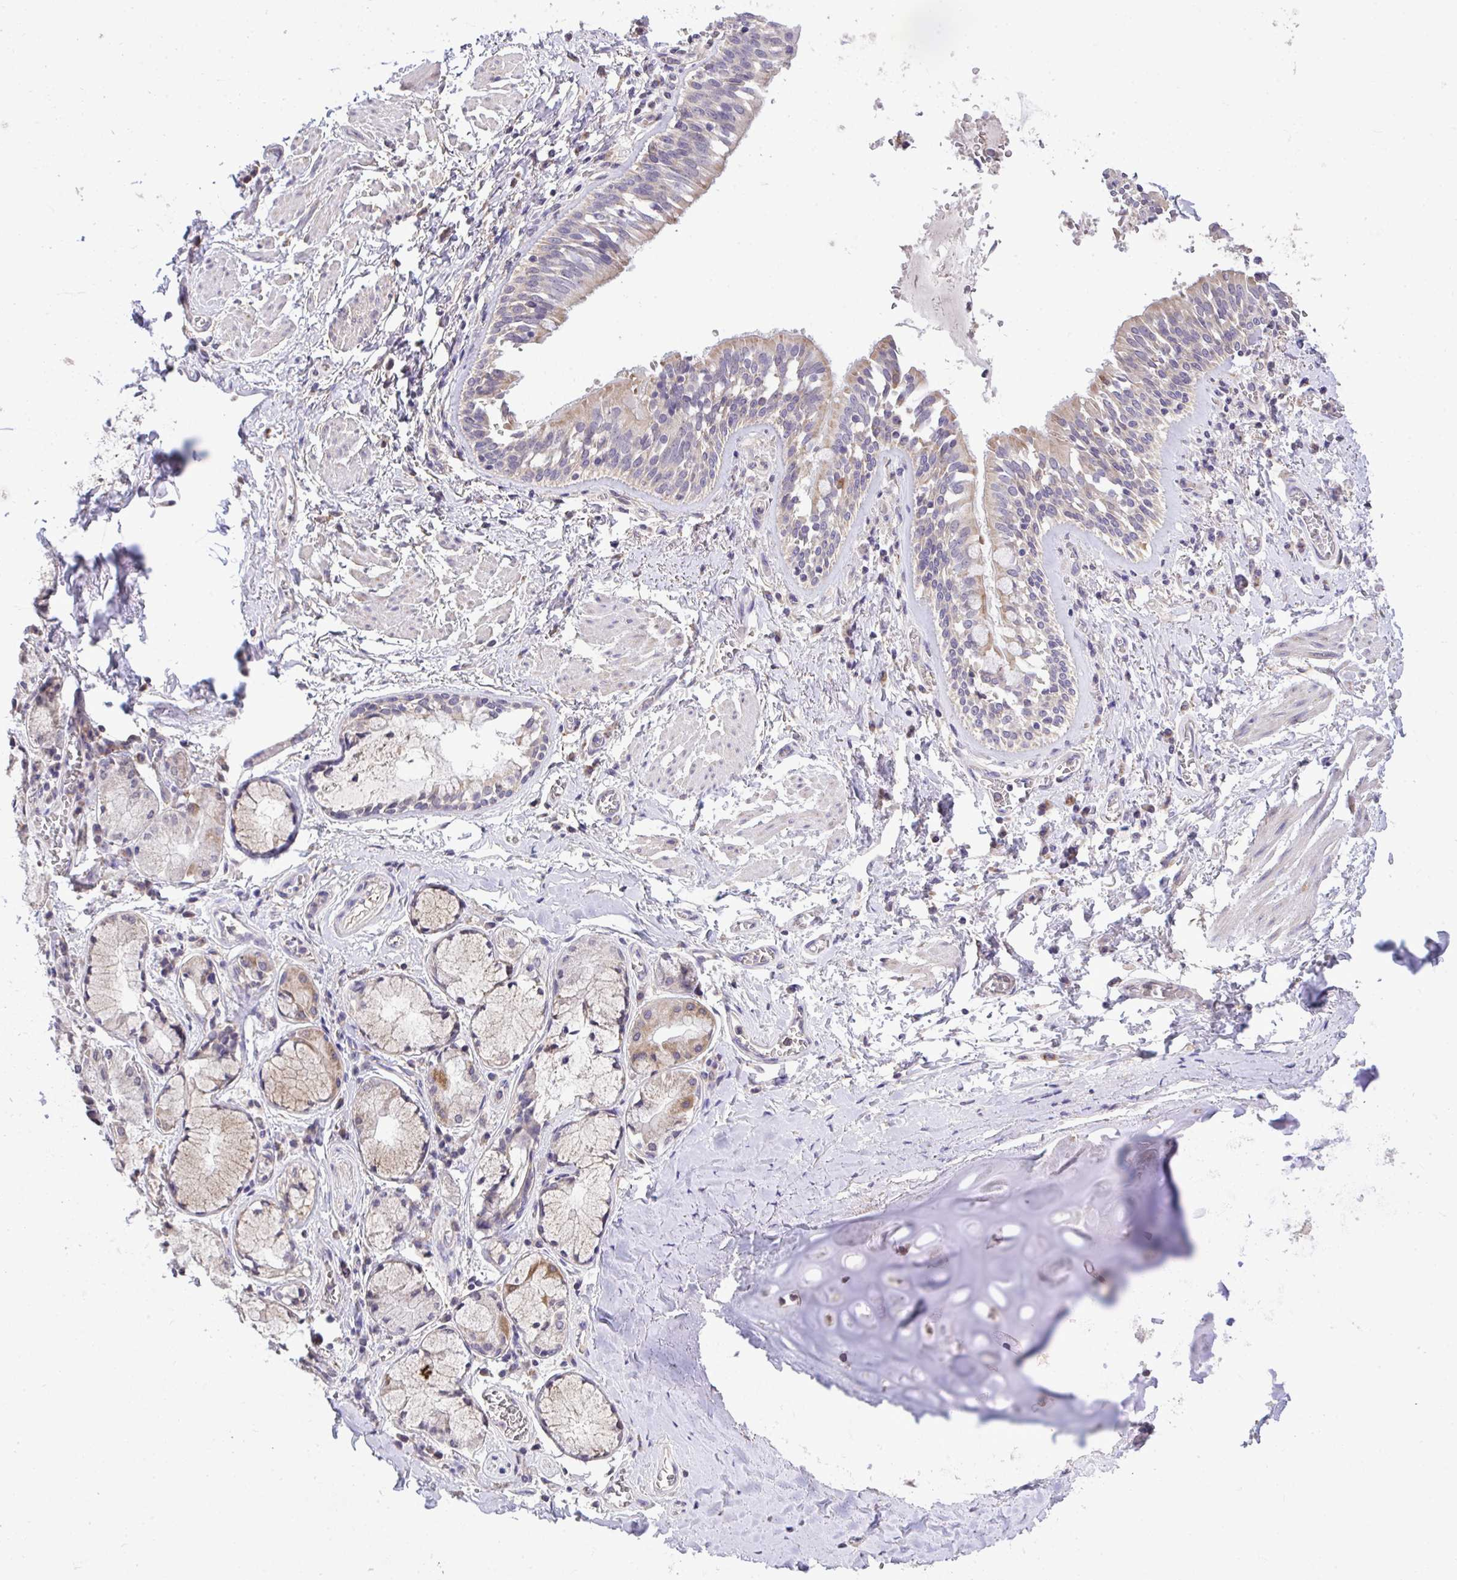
{"staining": {"intensity": "negative", "quantity": "none", "location": "none"}, "tissue": "adipose tissue", "cell_type": "Adipocytes", "image_type": "normal", "snomed": [{"axis": "morphology", "description": "Normal tissue, NOS"}, {"axis": "morphology", "description": "Degeneration, NOS"}, {"axis": "topography", "description": "Cartilage tissue"}, {"axis": "topography", "description": "Lung"}], "caption": "High magnification brightfield microscopy of benign adipose tissue stained with DAB (brown) and counterstained with hematoxylin (blue): adipocytes show no significant staining. (DAB IHC visualized using brightfield microscopy, high magnification).", "gene": "MPC2", "patient": {"sex": "female", "age": 61}}